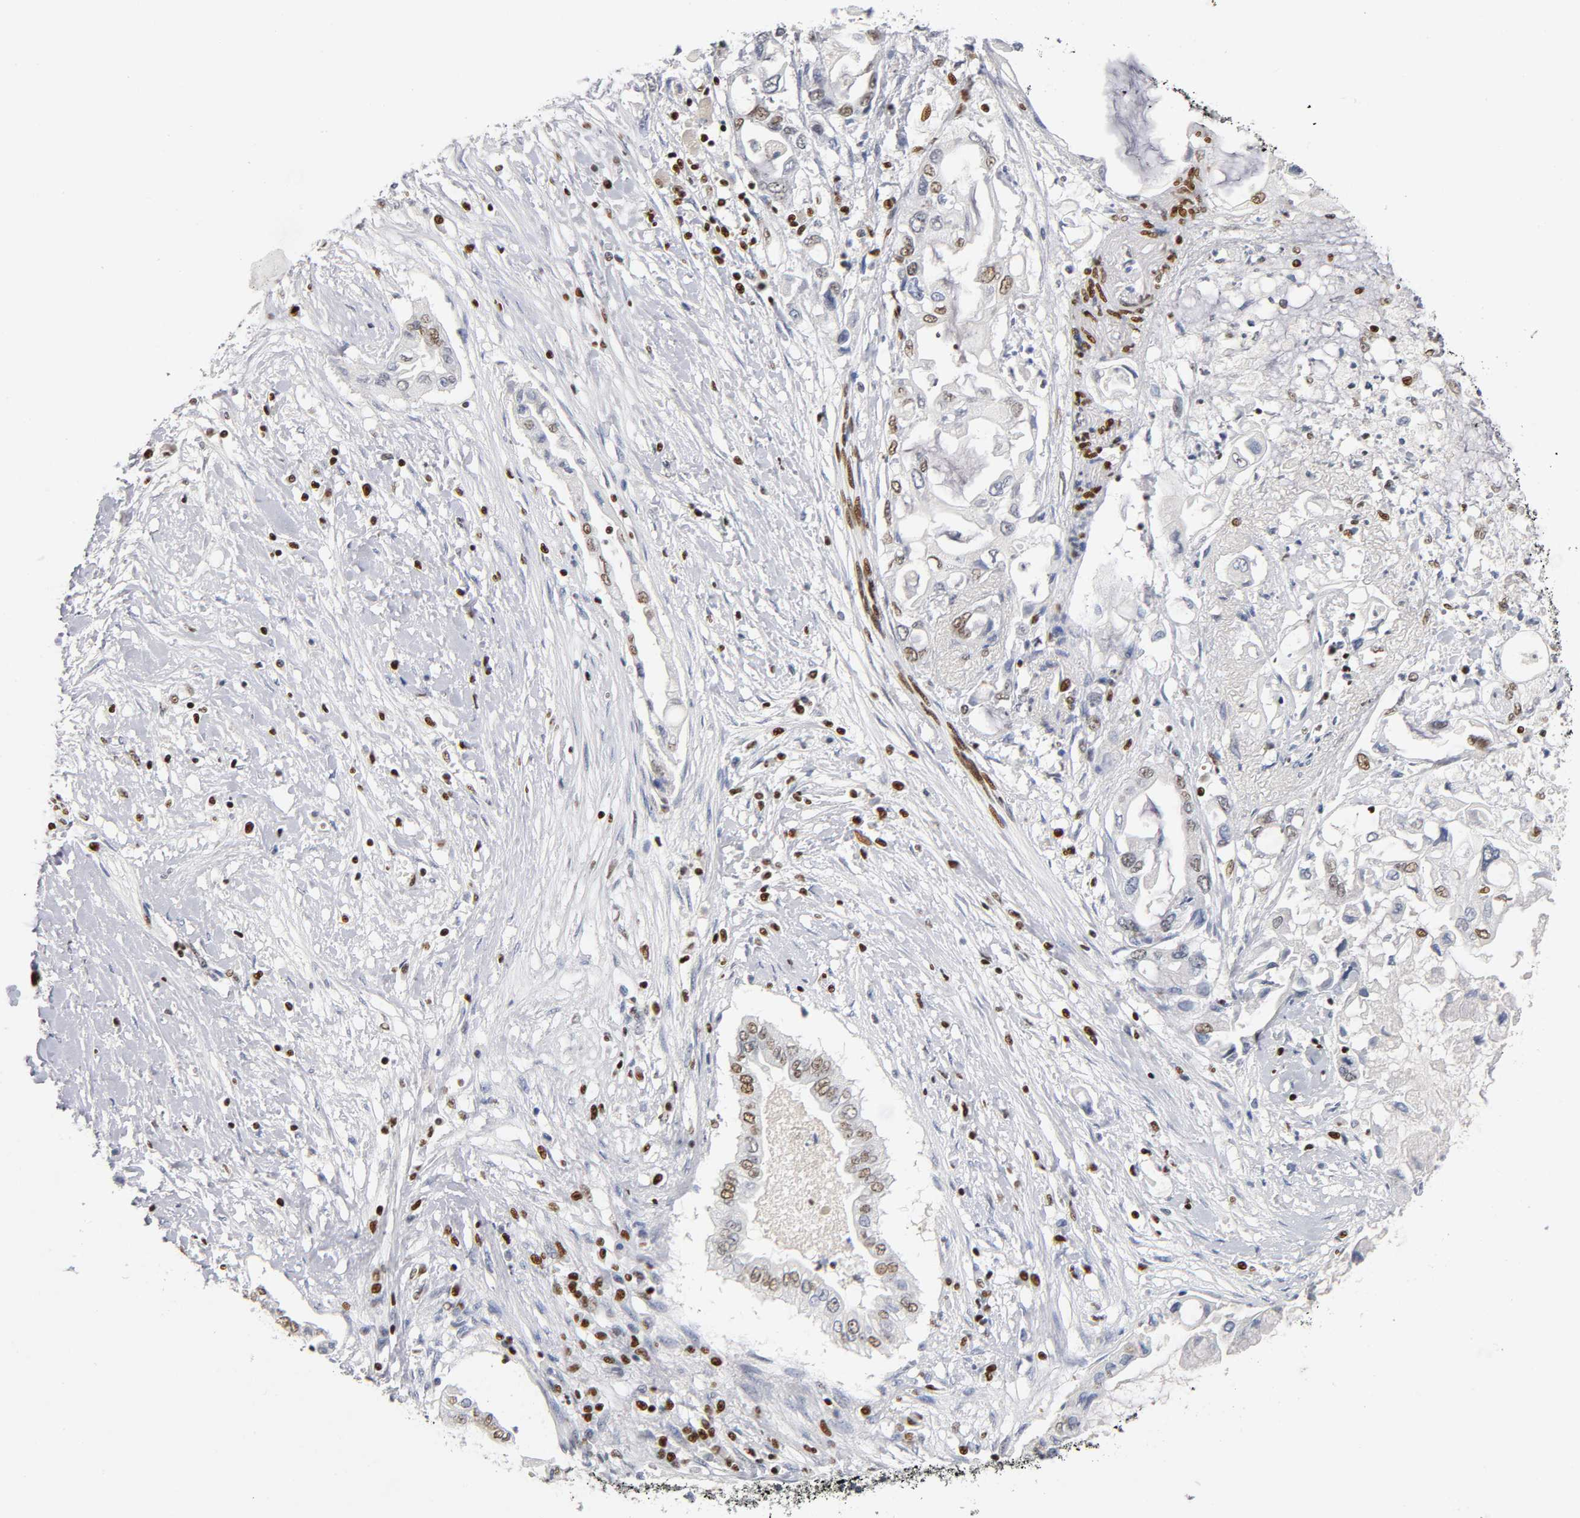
{"staining": {"intensity": "moderate", "quantity": "25%-75%", "location": "nuclear"}, "tissue": "pancreatic cancer", "cell_type": "Tumor cells", "image_type": "cancer", "snomed": [{"axis": "morphology", "description": "Adenocarcinoma, NOS"}, {"axis": "topography", "description": "Pancreas"}], "caption": "DAB (3,3'-diaminobenzidine) immunohistochemical staining of human adenocarcinoma (pancreatic) exhibits moderate nuclear protein expression in about 25%-75% of tumor cells.", "gene": "SP3", "patient": {"sex": "female", "age": 57}}